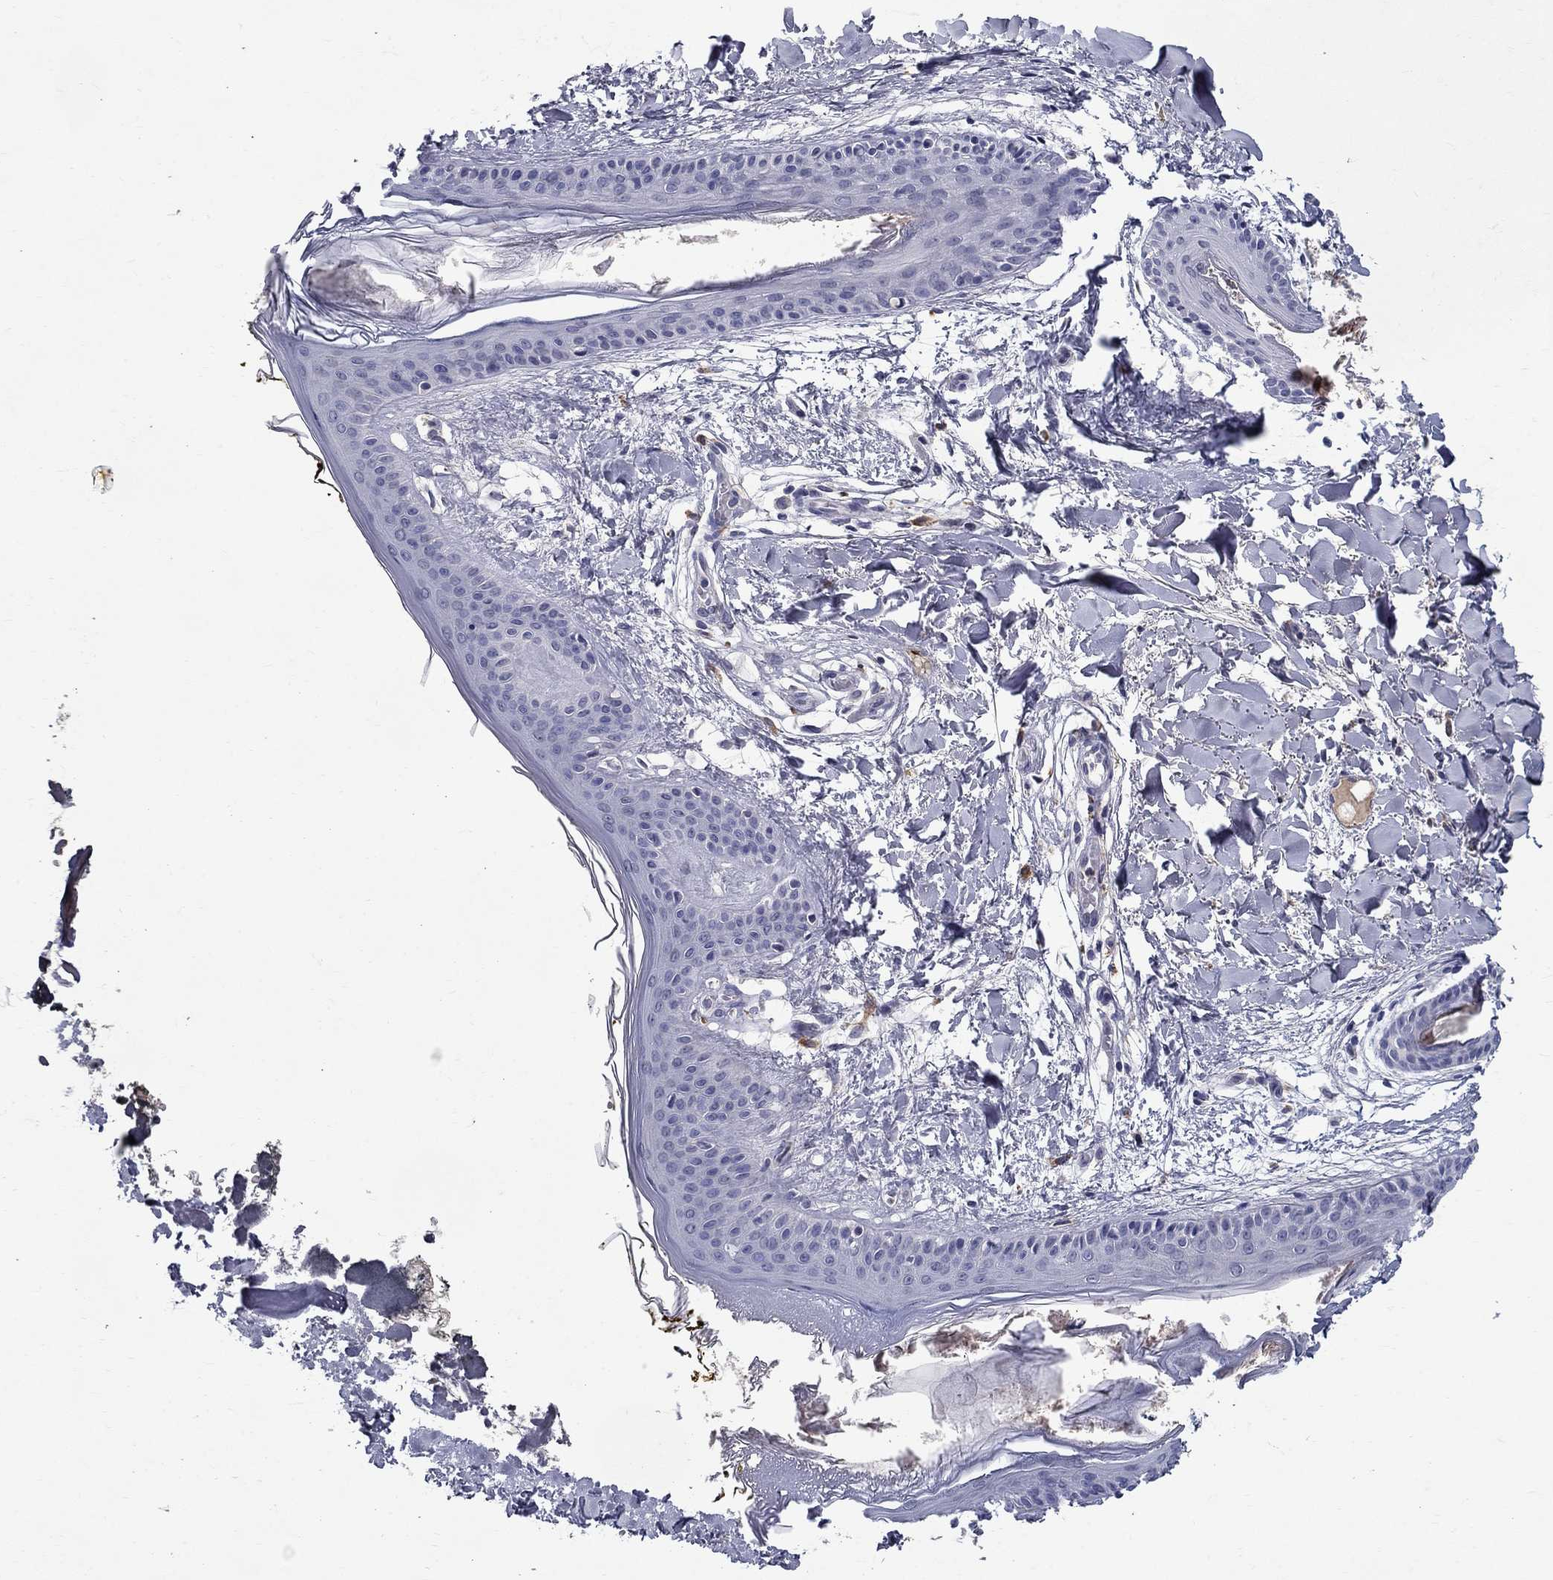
{"staining": {"intensity": "negative", "quantity": "none", "location": "none"}, "tissue": "skin", "cell_type": "Fibroblasts", "image_type": "normal", "snomed": [{"axis": "morphology", "description": "Normal tissue, NOS"}, {"axis": "topography", "description": "Skin"}], "caption": "The immunohistochemistry histopathology image has no significant staining in fibroblasts of skin. The staining is performed using DAB brown chromogen with nuclei counter-stained in using hematoxylin.", "gene": "STAB2", "patient": {"sex": "female", "age": 34}}